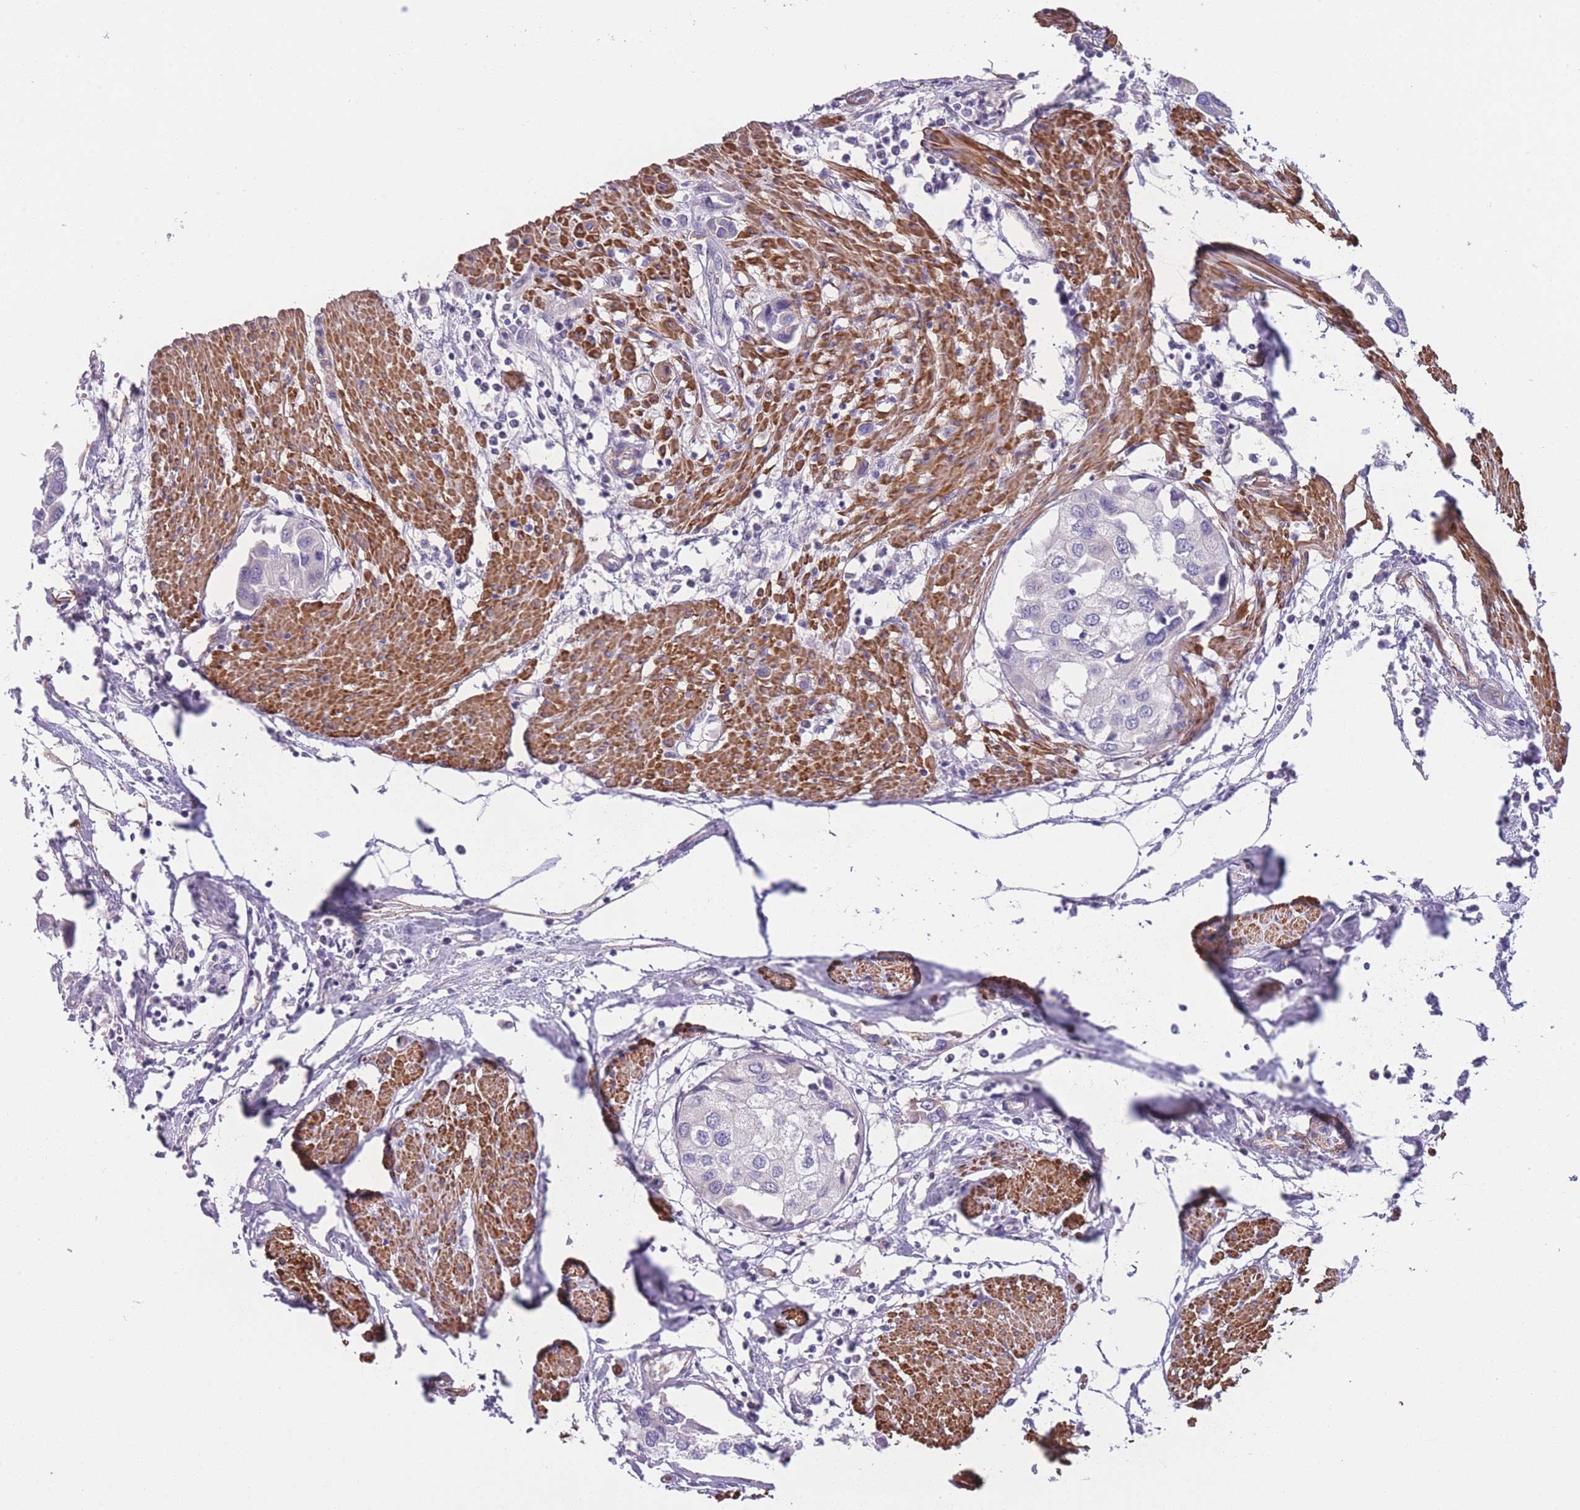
{"staining": {"intensity": "negative", "quantity": "none", "location": "none"}, "tissue": "urothelial cancer", "cell_type": "Tumor cells", "image_type": "cancer", "snomed": [{"axis": "morphology", "description": "Urothelial carcinoma, High grade"}, {"axis": "topography", "description": "Urinary bladder"}], "caption": "Tumor cells are negative for brown protein staining in urothelial cancer.", "gene": "FAM124A", "patient": {"sex": "male", "age": 64}}